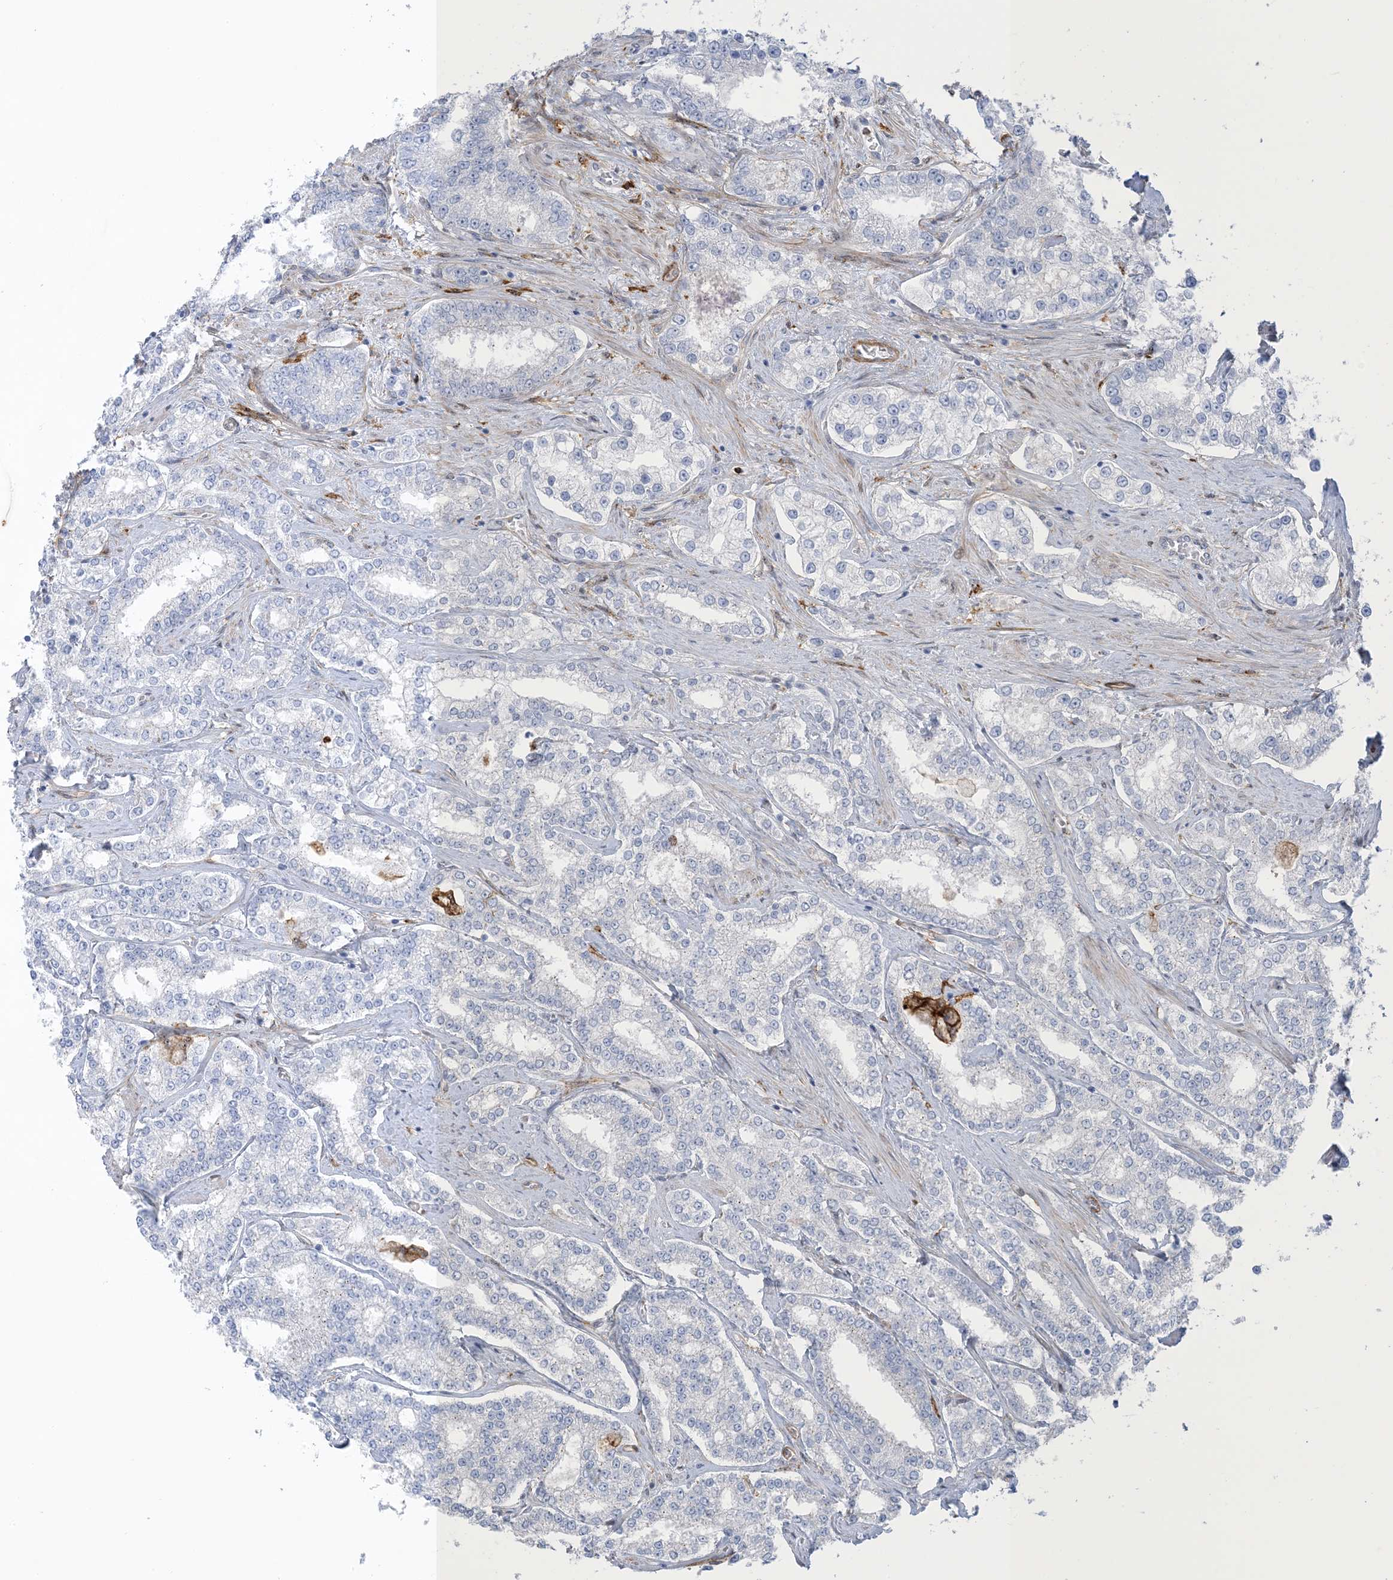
{"staining": {"intensity": "negative", "quantity": "none", "location": "none"}, "tissue": "prostate cancer", "cell_type": "Tumor cells", "image_type": "cancer", "snomed": [{"axis": "morphology", "description": "Normal tissue, NOS"}, {"axis": "morphology", "description": "Adenocarcinoma, High grade"}, {"axis": "topography", "description": "Prostate"}], "caption": "Adenocarcinoma (high-grade) (prostate) was stained to show a protein in brown. There is no significant staining in tumor cells. (Stains: DAB (3,3'-diaminobenzidine) immunohistochemistry with hematoxylin counter stain, Microscopy: brightfield microscopy at high magnification).", "gene": "ICMT", "patient": {"sex": "male", "age": 83}}